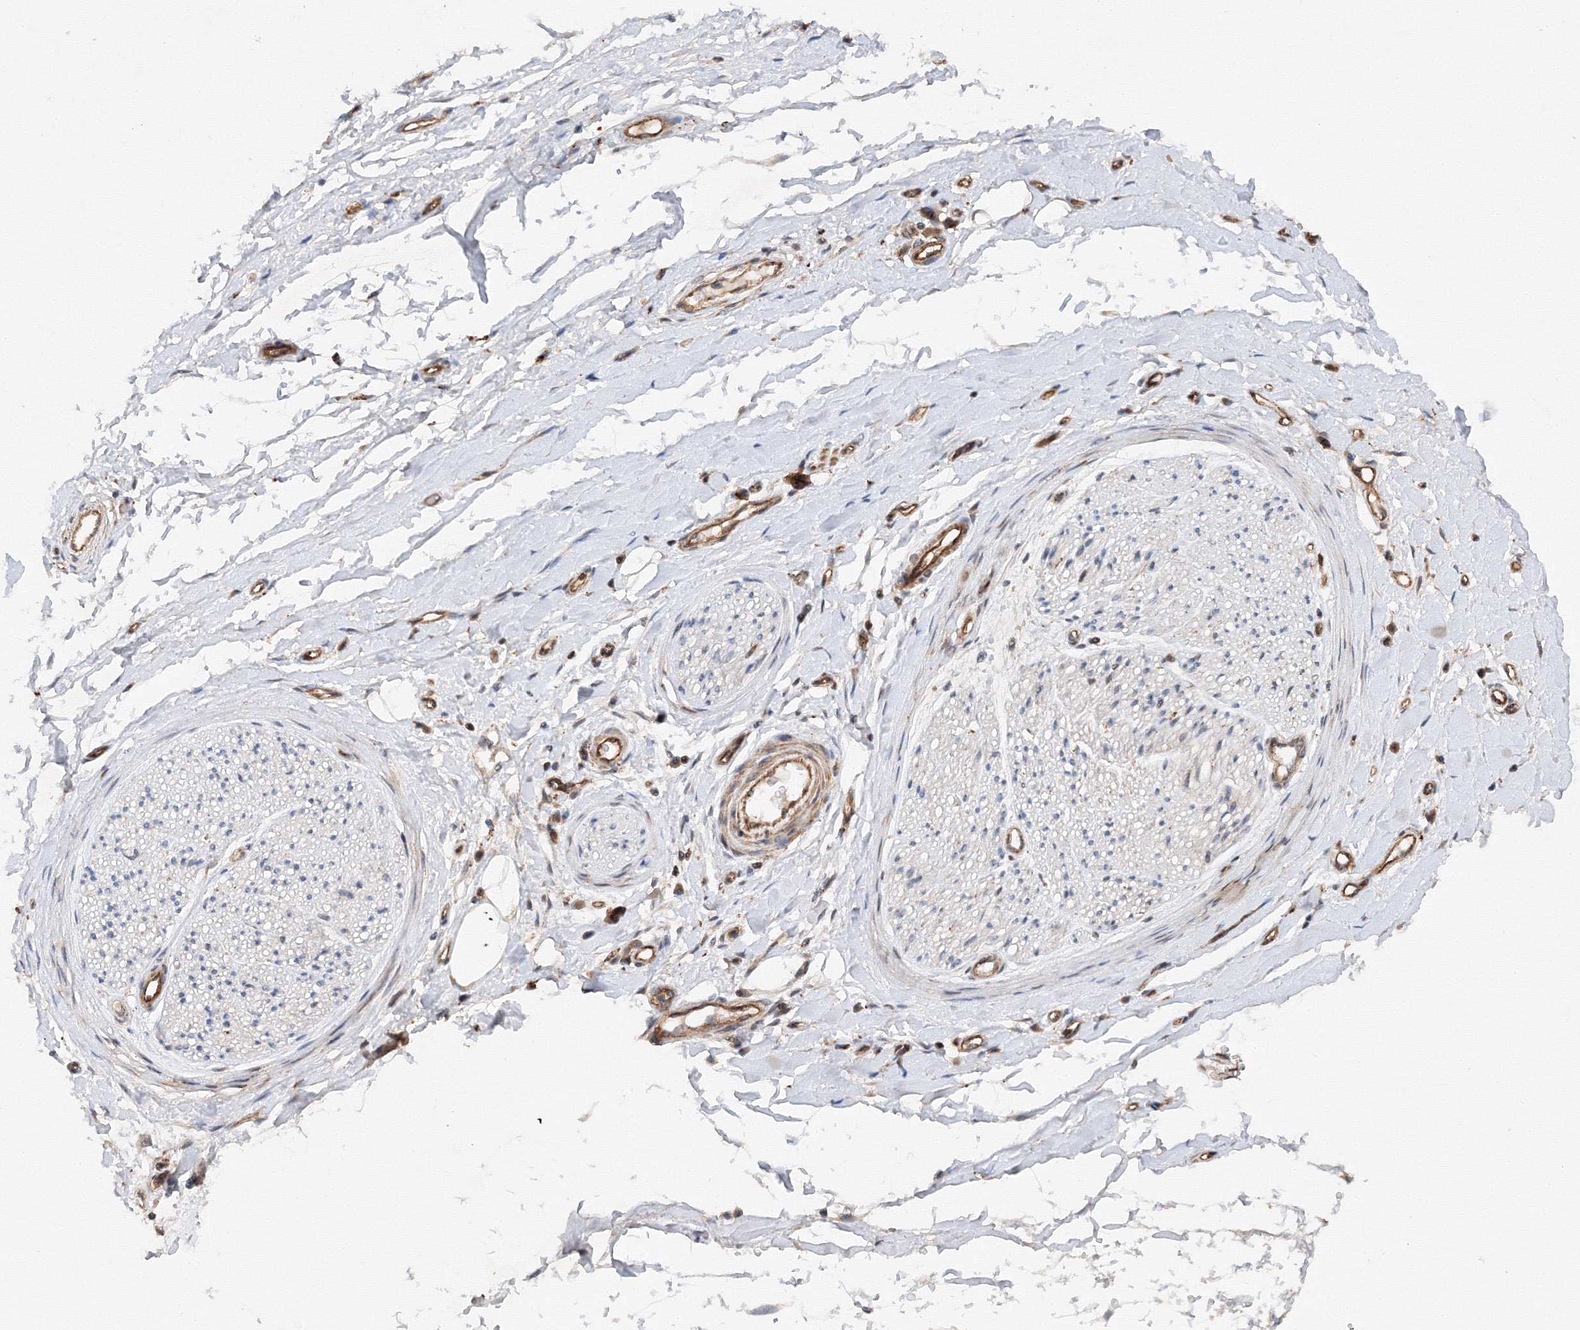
{"staining": {"intensity": "negative", "quantity": "none", "location": "none"}, "tissue": "adipose tissue", "cell_type": "Adipocytes", "image_type": "normal", "snomed": [{"axis": "morphology", "description": "Normal tissue, NOS"}, {"axis": "morphology", "description": "Adenocarcinoma, NOS"}, {"axis": "topography", "description": "Stomach, upper"}, {"axis": "topography", "description": "Peripheral nerve tissue"}], "caption": "A micrograph of adipose tissue stained for a protein shows no brown staining in adipocytes. (Brightfield microscopy of DAB (3,3'-diaminobenzidine) immunohistochemistry (IHC) at high magnification).", "gene": "DCTD", "patient": {"sex": "male", "age": 62}}